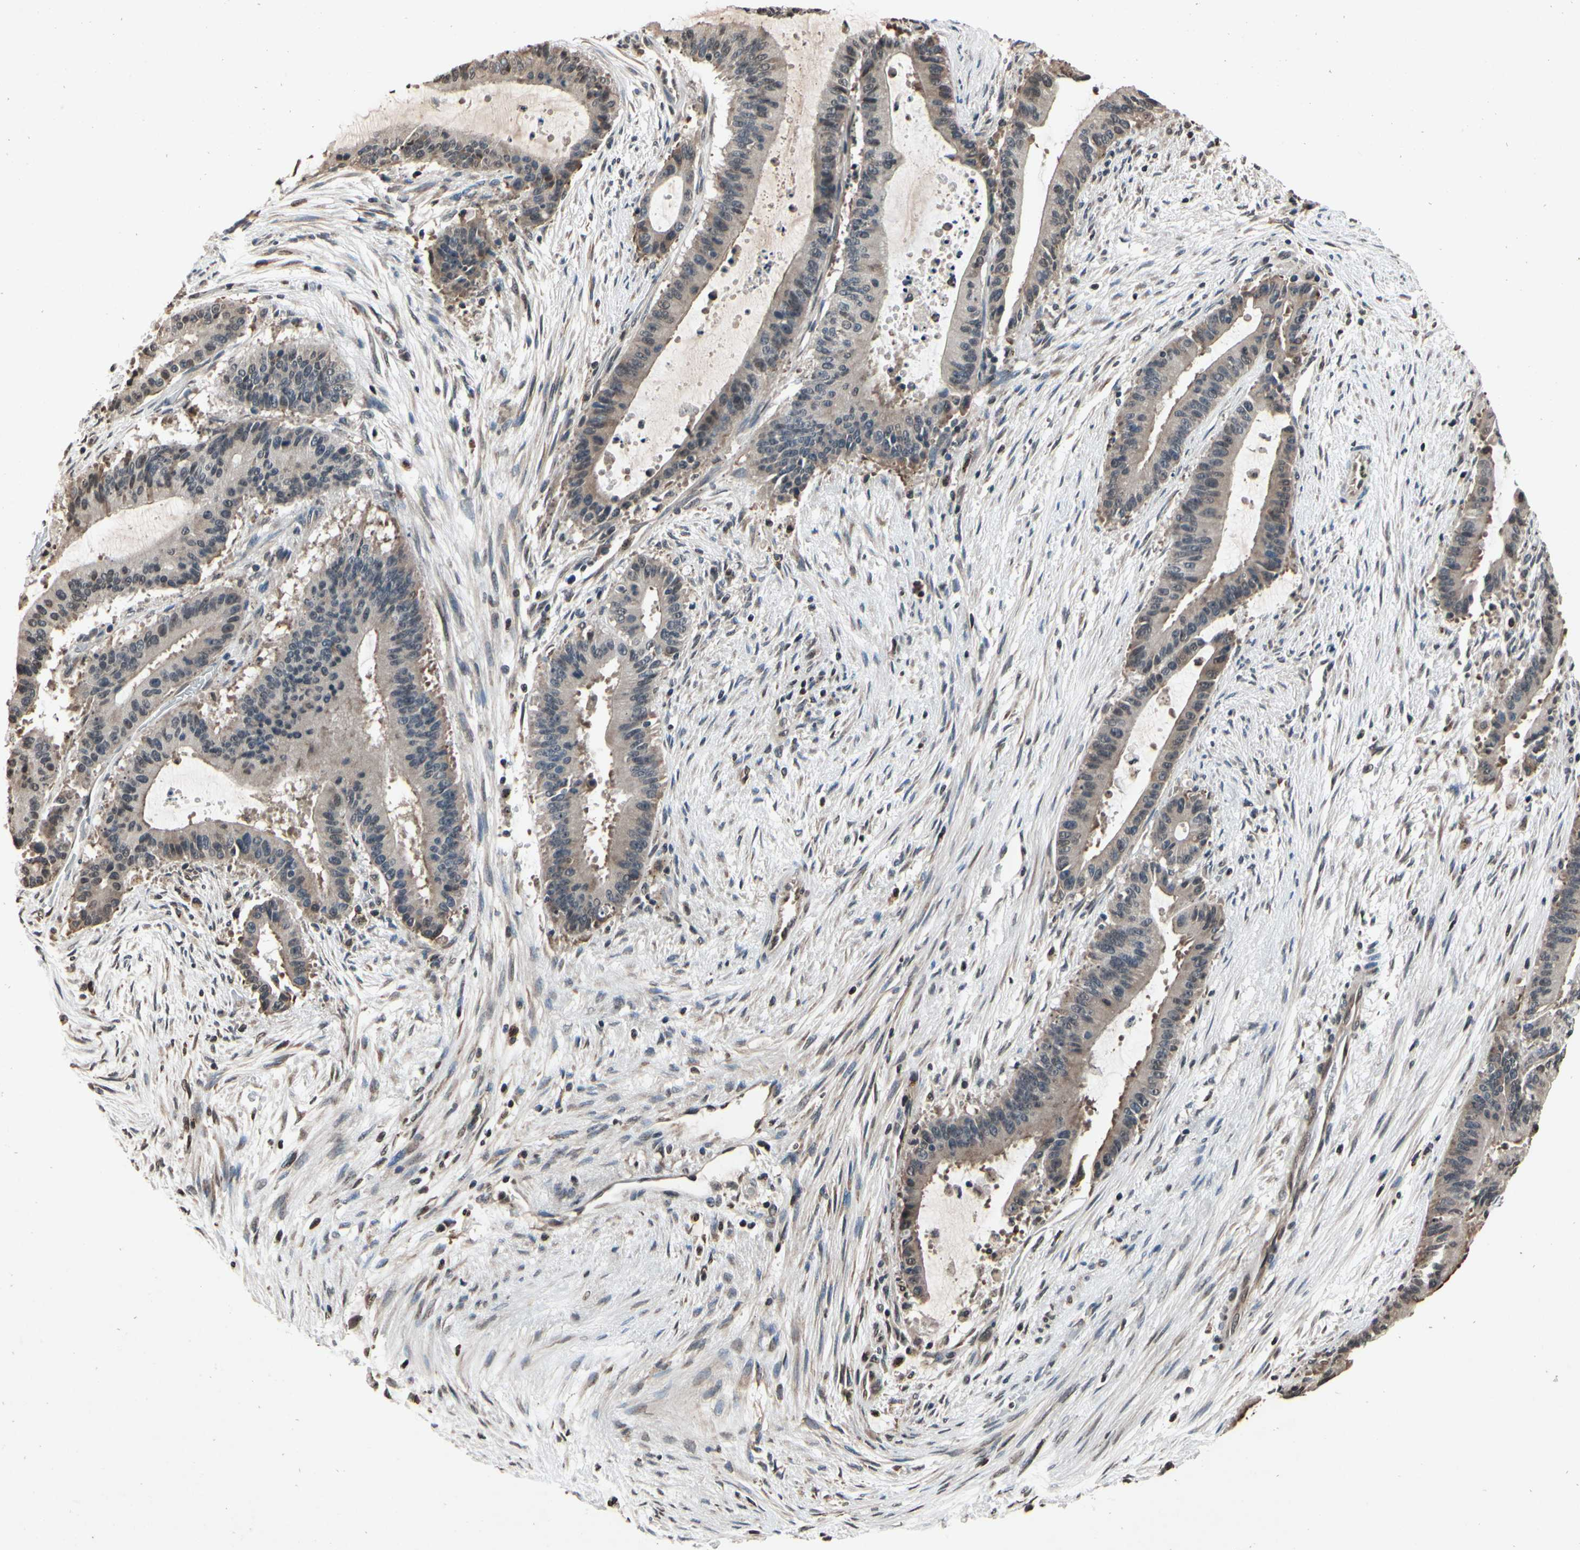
{"staining": {"intensity": "weak", "quantity": "25%-75%", "location": "cytoplasmic/membranous"}, "tissue": "liver cancer", "cell_type": "Tumor cells", "image_type": "cancer", "snomed": [{"axis": "morphology", "description": "Cholangiocarcinoma"}, {"axis": "topography", "description": "Liver"}], "caption": "The image exhibits a brown stain indicating the presence of a protein in the cytoplasmic/membranous of tumor cells in liver cholangiocarcinoma.", "gene": "HIPK2", "patient": {"sex": "female", "age": 73}}